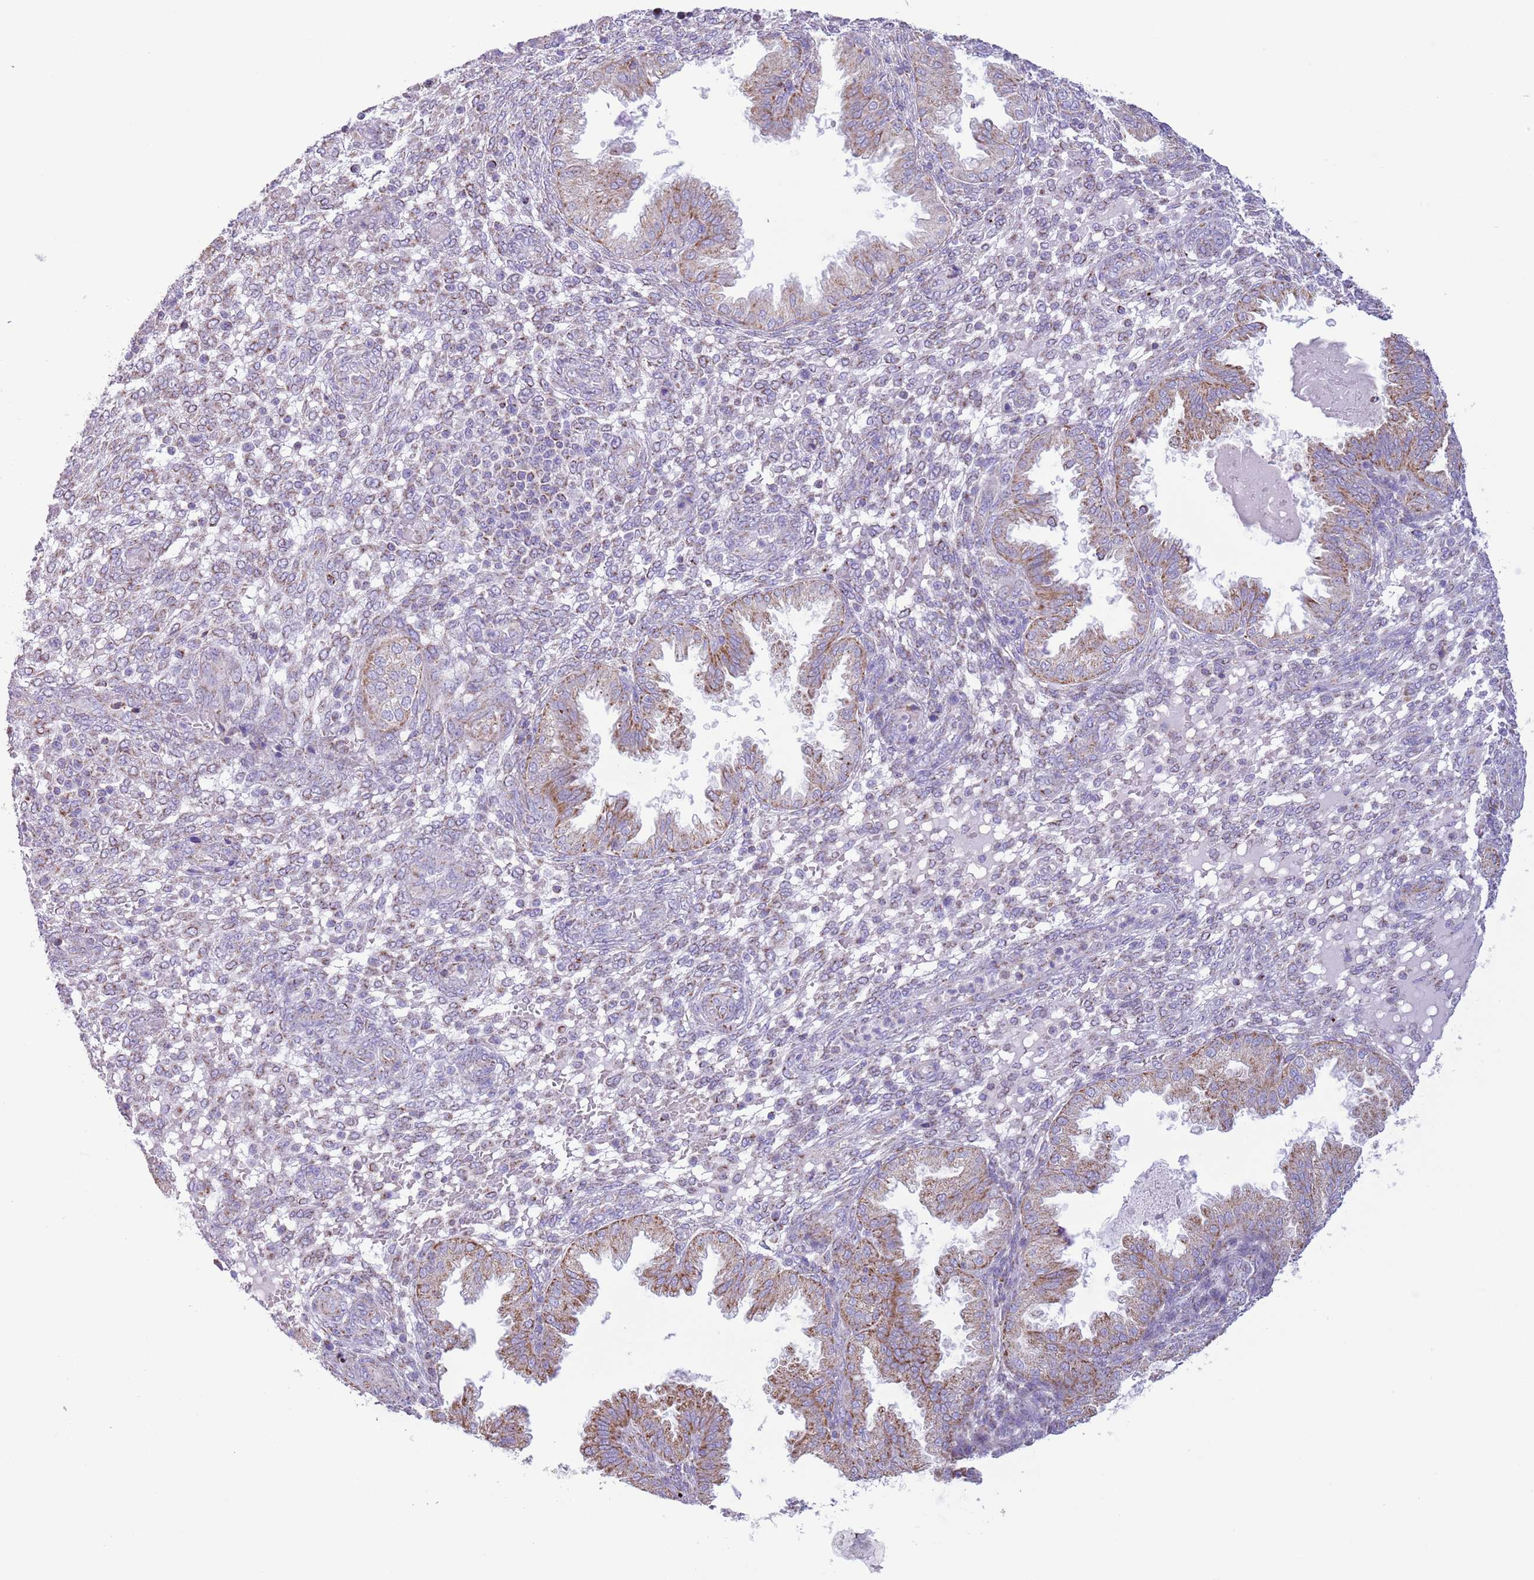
{"staining": {"intensity": "weak", "quantity": "<25%", "location": "cytoplasmic/membranous"}, "tissue": "endometrium", "cell_type": "Cells in endometrial stroma", "image_type": "normal", "snomed": [{"axis": "morphology", "description": "Normal tissue, NOS"}, {"axis": "topography", "description": "Endometrium"}], "caption": "The photomicrograph displays no significant expression in cells in endometrial stroma of endometrium.", "gene": "ATP6V1B1", "patient": {"sex": "female", "age": 33}}